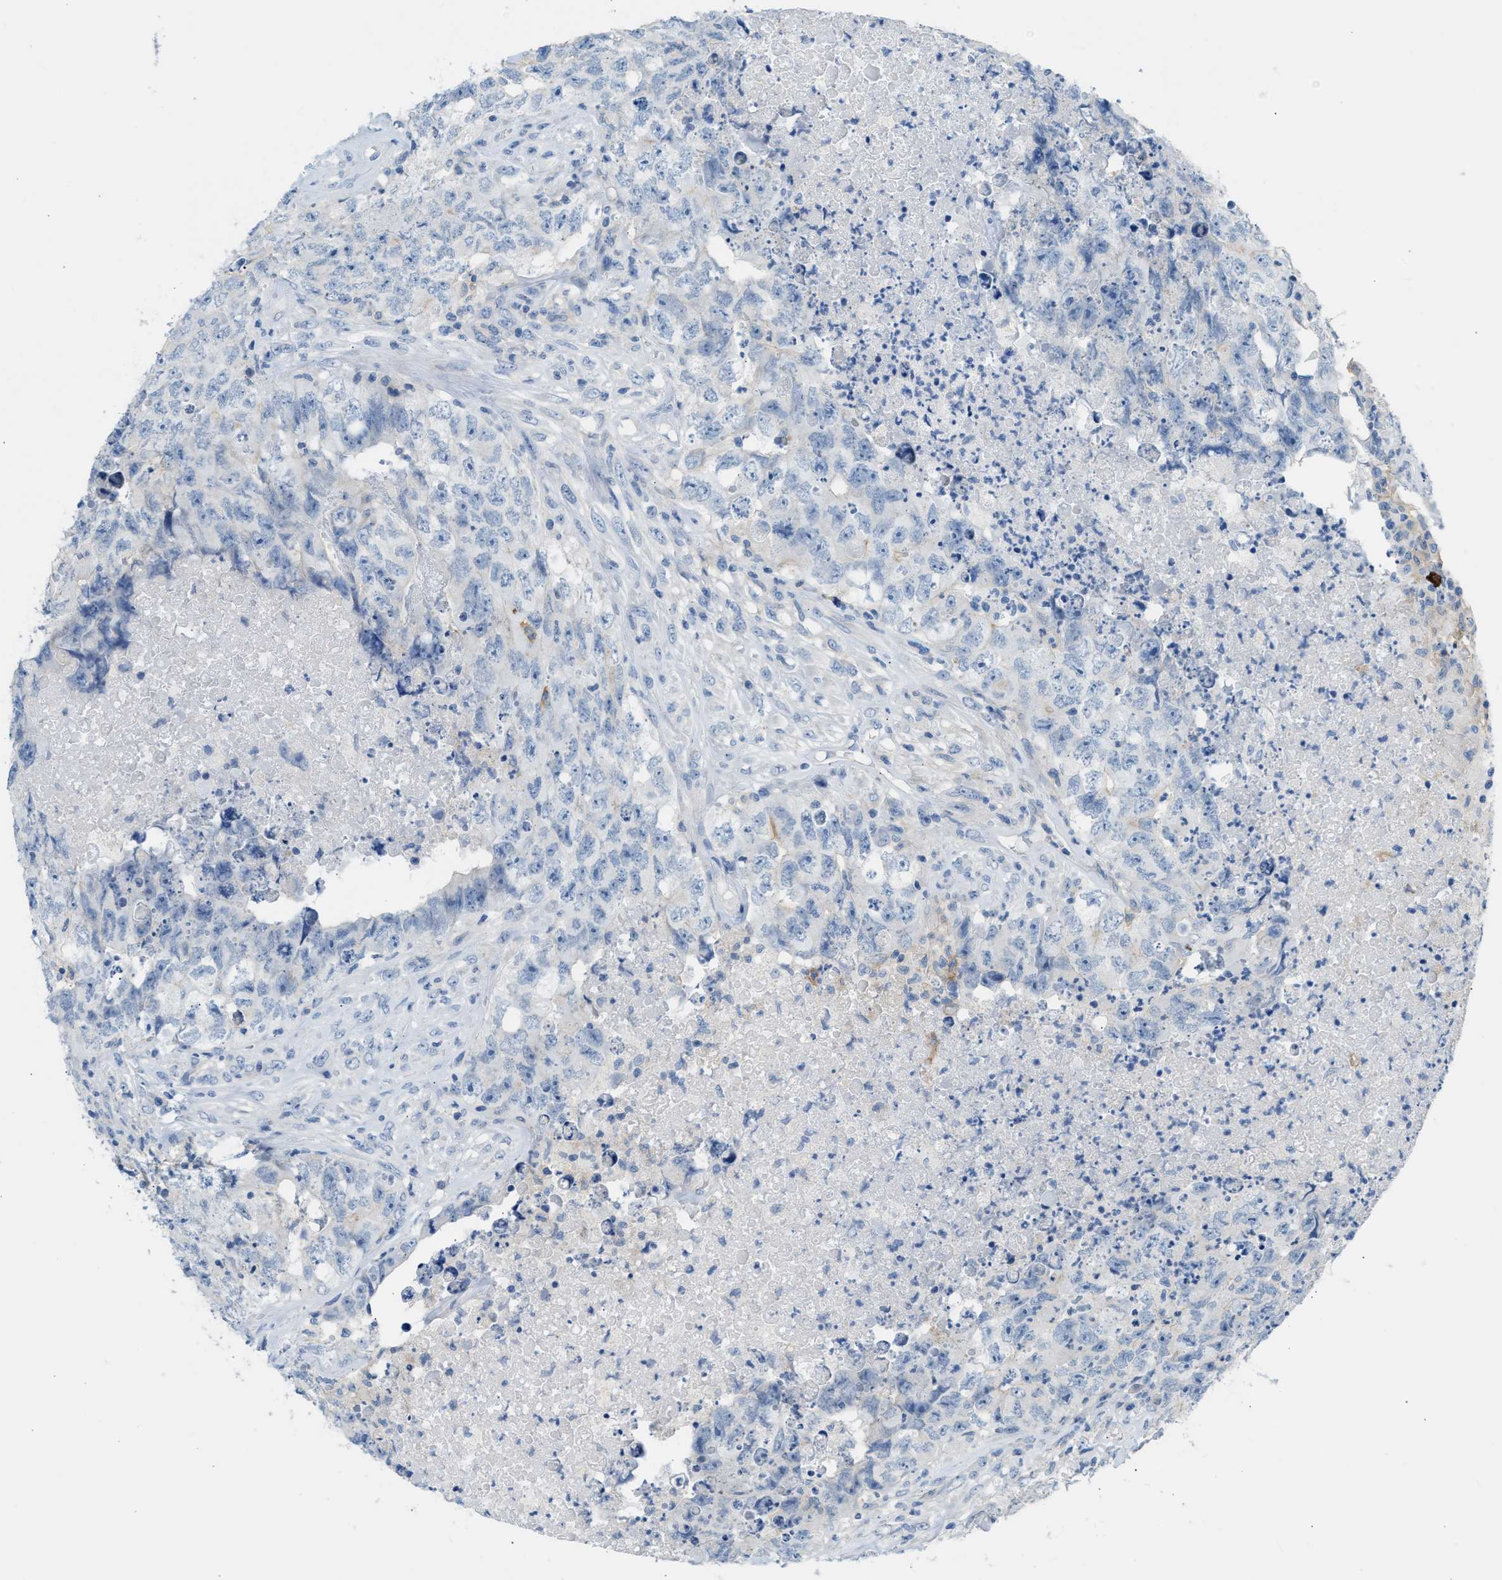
{"staining": {"intensity": "negative", "quantity": "none", "location": "none"}, "tissue": "testis cancer", "cell_type": "Tumor cells", "image_type": "cancer", "snomed": [{"axis": "morphology", "description": "Carcinoma, Embryonal, NOS"}, {"axis": "topography", "description": "Testis"}], "caption": "A photomicrograph of human testis embryonal carcinoma is negative for staining in tumor cells.", "gene": "ERBB2", "patient": {"sex": "male", "age": 32}}